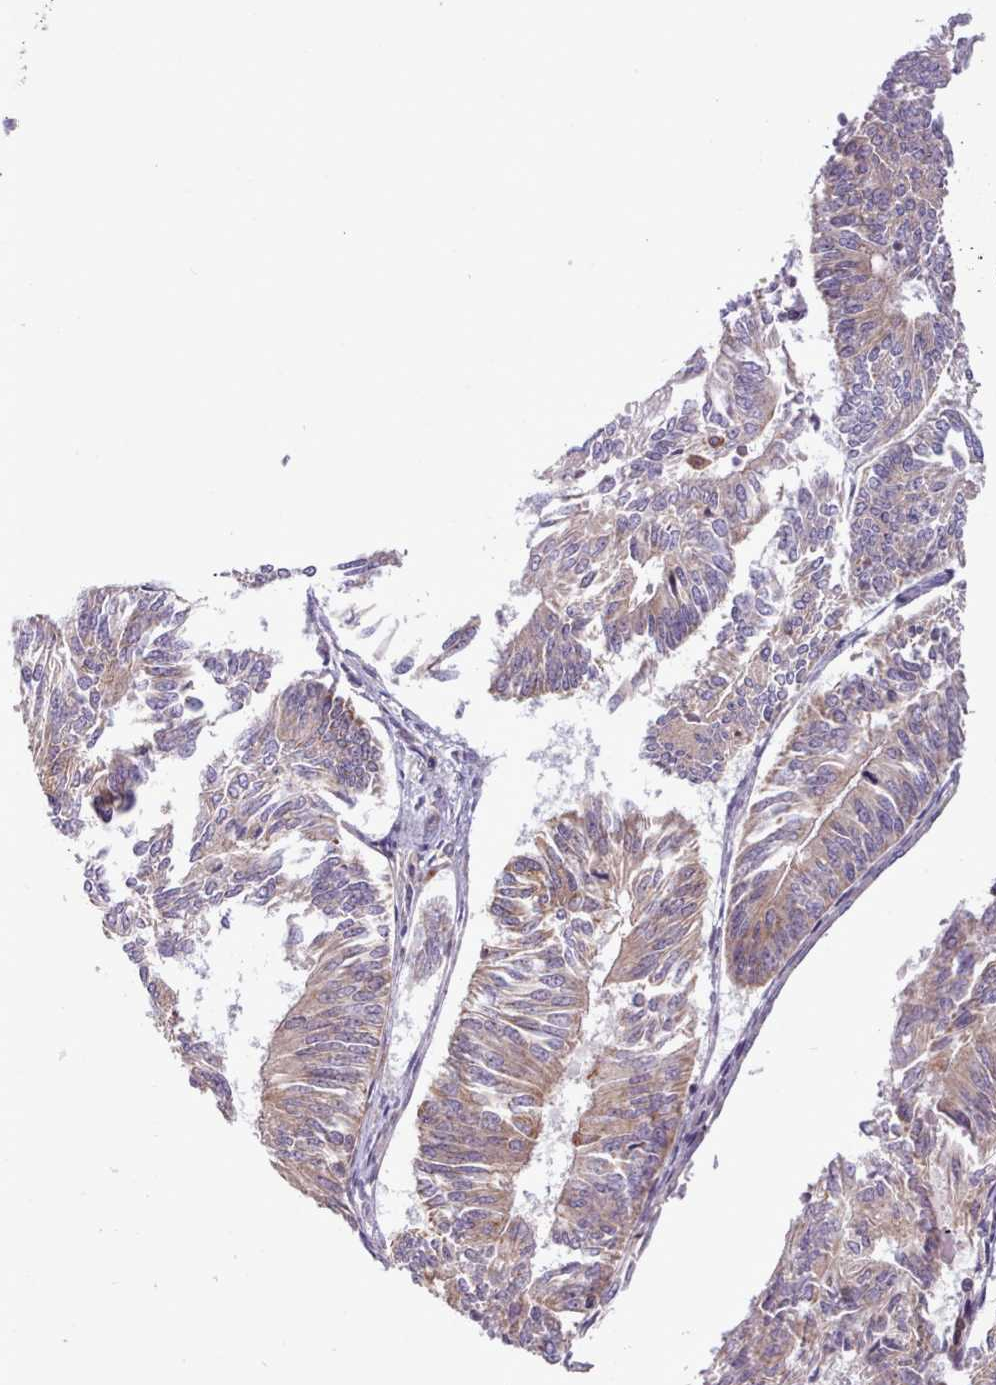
{"staining": {"intensity": "weak", "quantity": "25%-75%", "location": "cytoplasmic/membranous"}, "tissue": "endometrial cancer", "cell_type": "Tumor cells", "image_type": "cancer", "snomed": [{"axis": "morphology", "description": "Adenocarcinoma, NOS"}, {"axis": "topography", "description": "Endometrium"}], "caption": "Immunohistochemistry staining of endometrial cancer (adenocarcinoma), which demonstrates low levels of weak cytoplasmic/membranous expression in approximately 25%-75% of tumor cells indicating weak cytoplasmic/membranous protein staining. The staining was performed using DAB (brown) for protein detection and nuclei were counterstained in hematoxylin (blue).", "gene": "CRYBG1", "patient": {"sex": "female", "age": 58}}